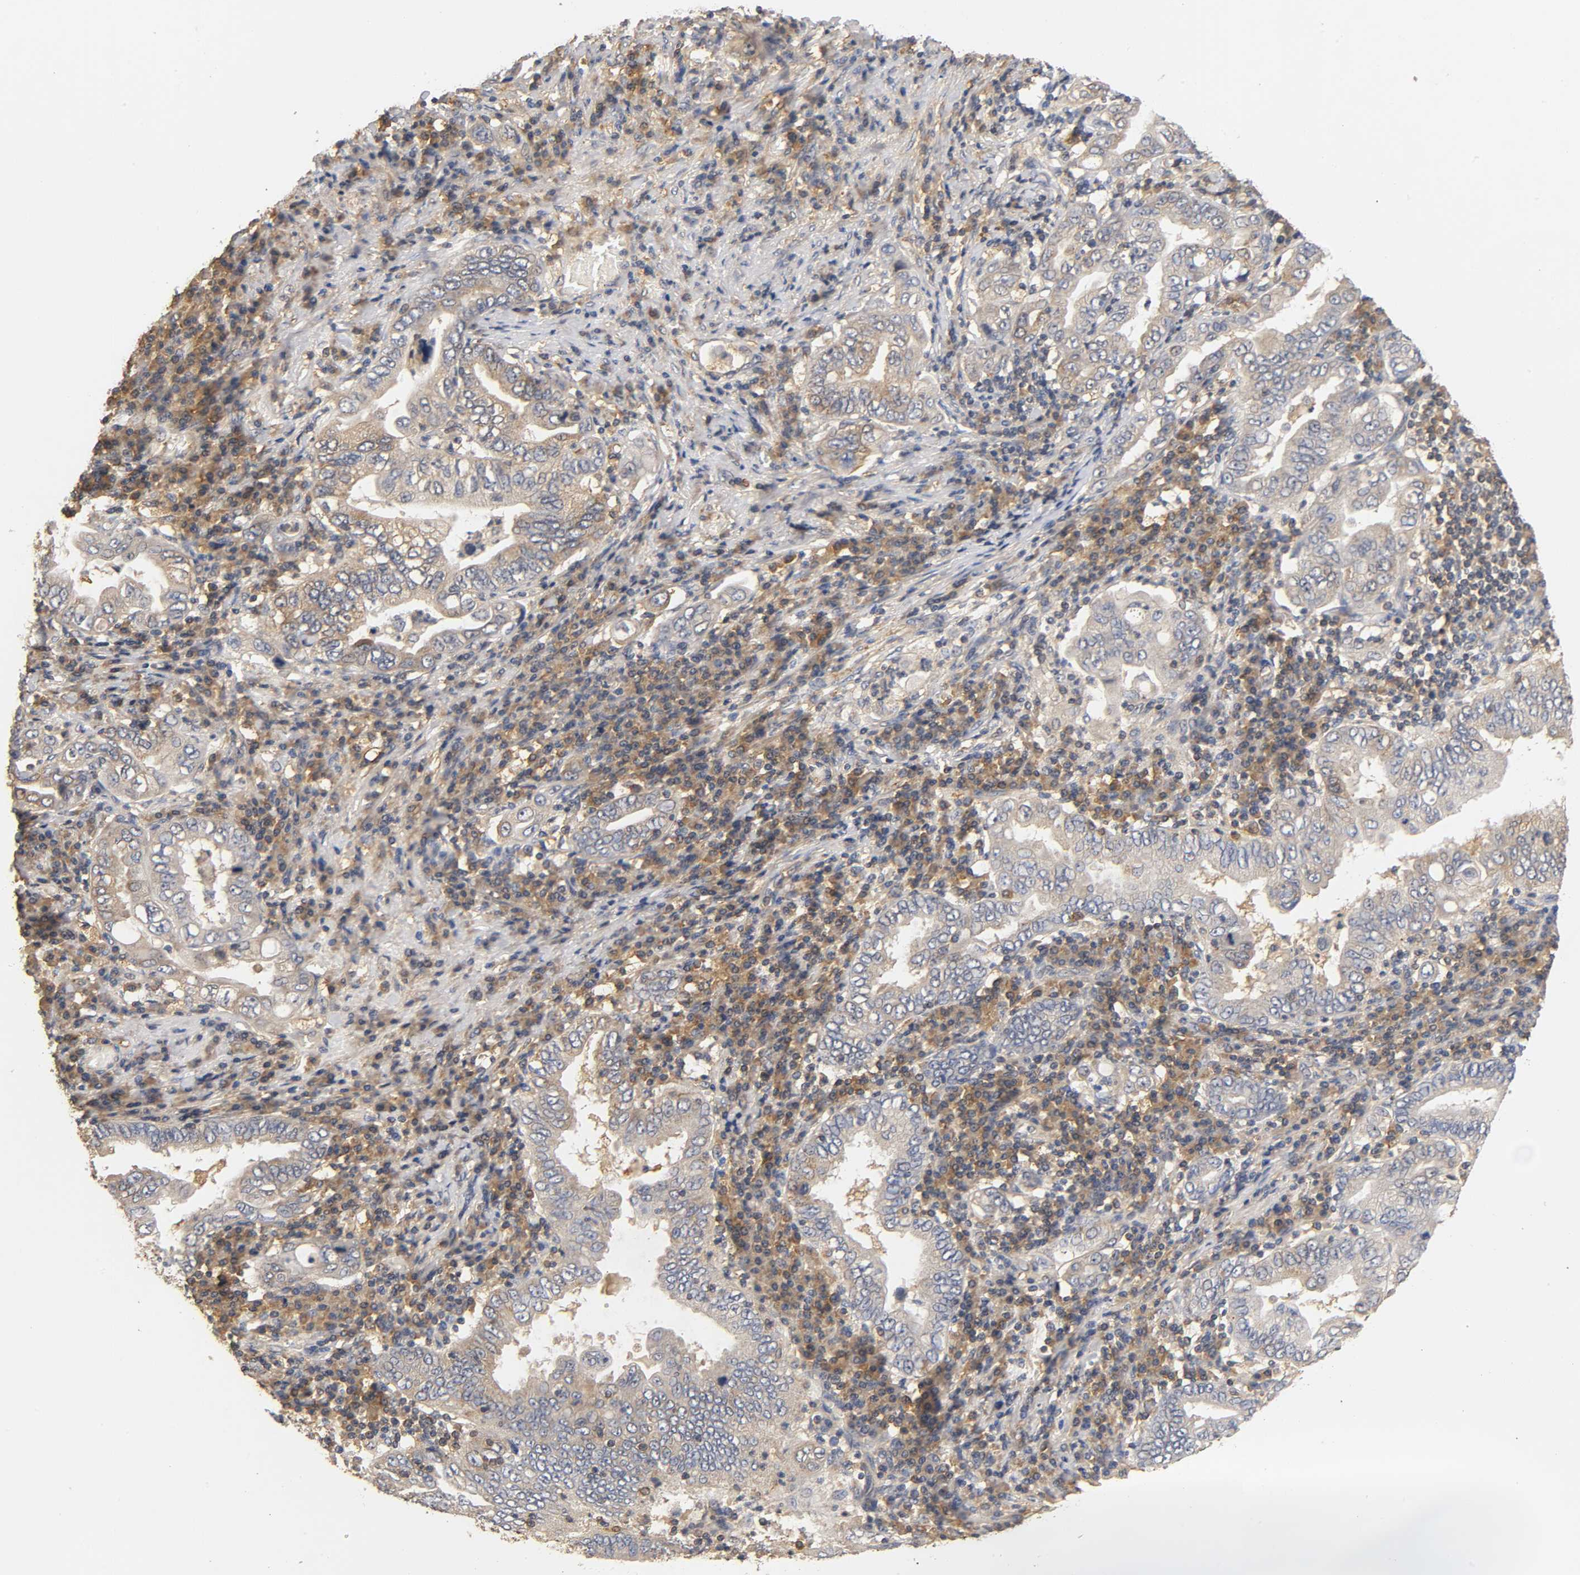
{"staining": {"intensity": "weak", "quantity": "25%-75%", "location": "cytoplasmic/membranous"}, "tissue": "stomach cancer", "cell_type": "Tumor cells", "image_type": "cancer", "snomed": [{"axis": "morphology", "description": "Normal tissue, NOS"}, {"axis": "morphology", "description": "Adenocarcinoma, NOS"}, {"axis": "topography", "description": "Esophagus"}, {"axis": "topography", "description": "Stomach, upper"}, {"axis": "topography", "description": "Peripheral nerve tissue"}], "caption": "Protein expression analysis of human stomach cancer (adenocarcinoma) reveals weak cytoplasmic/membranous positivity in about 25%-75% of tumor cells. The protein is shown in brown color, while the nuclei are stained blue.", "gene": "SCAP", "patient": {"sex": "male", "age": 62}}